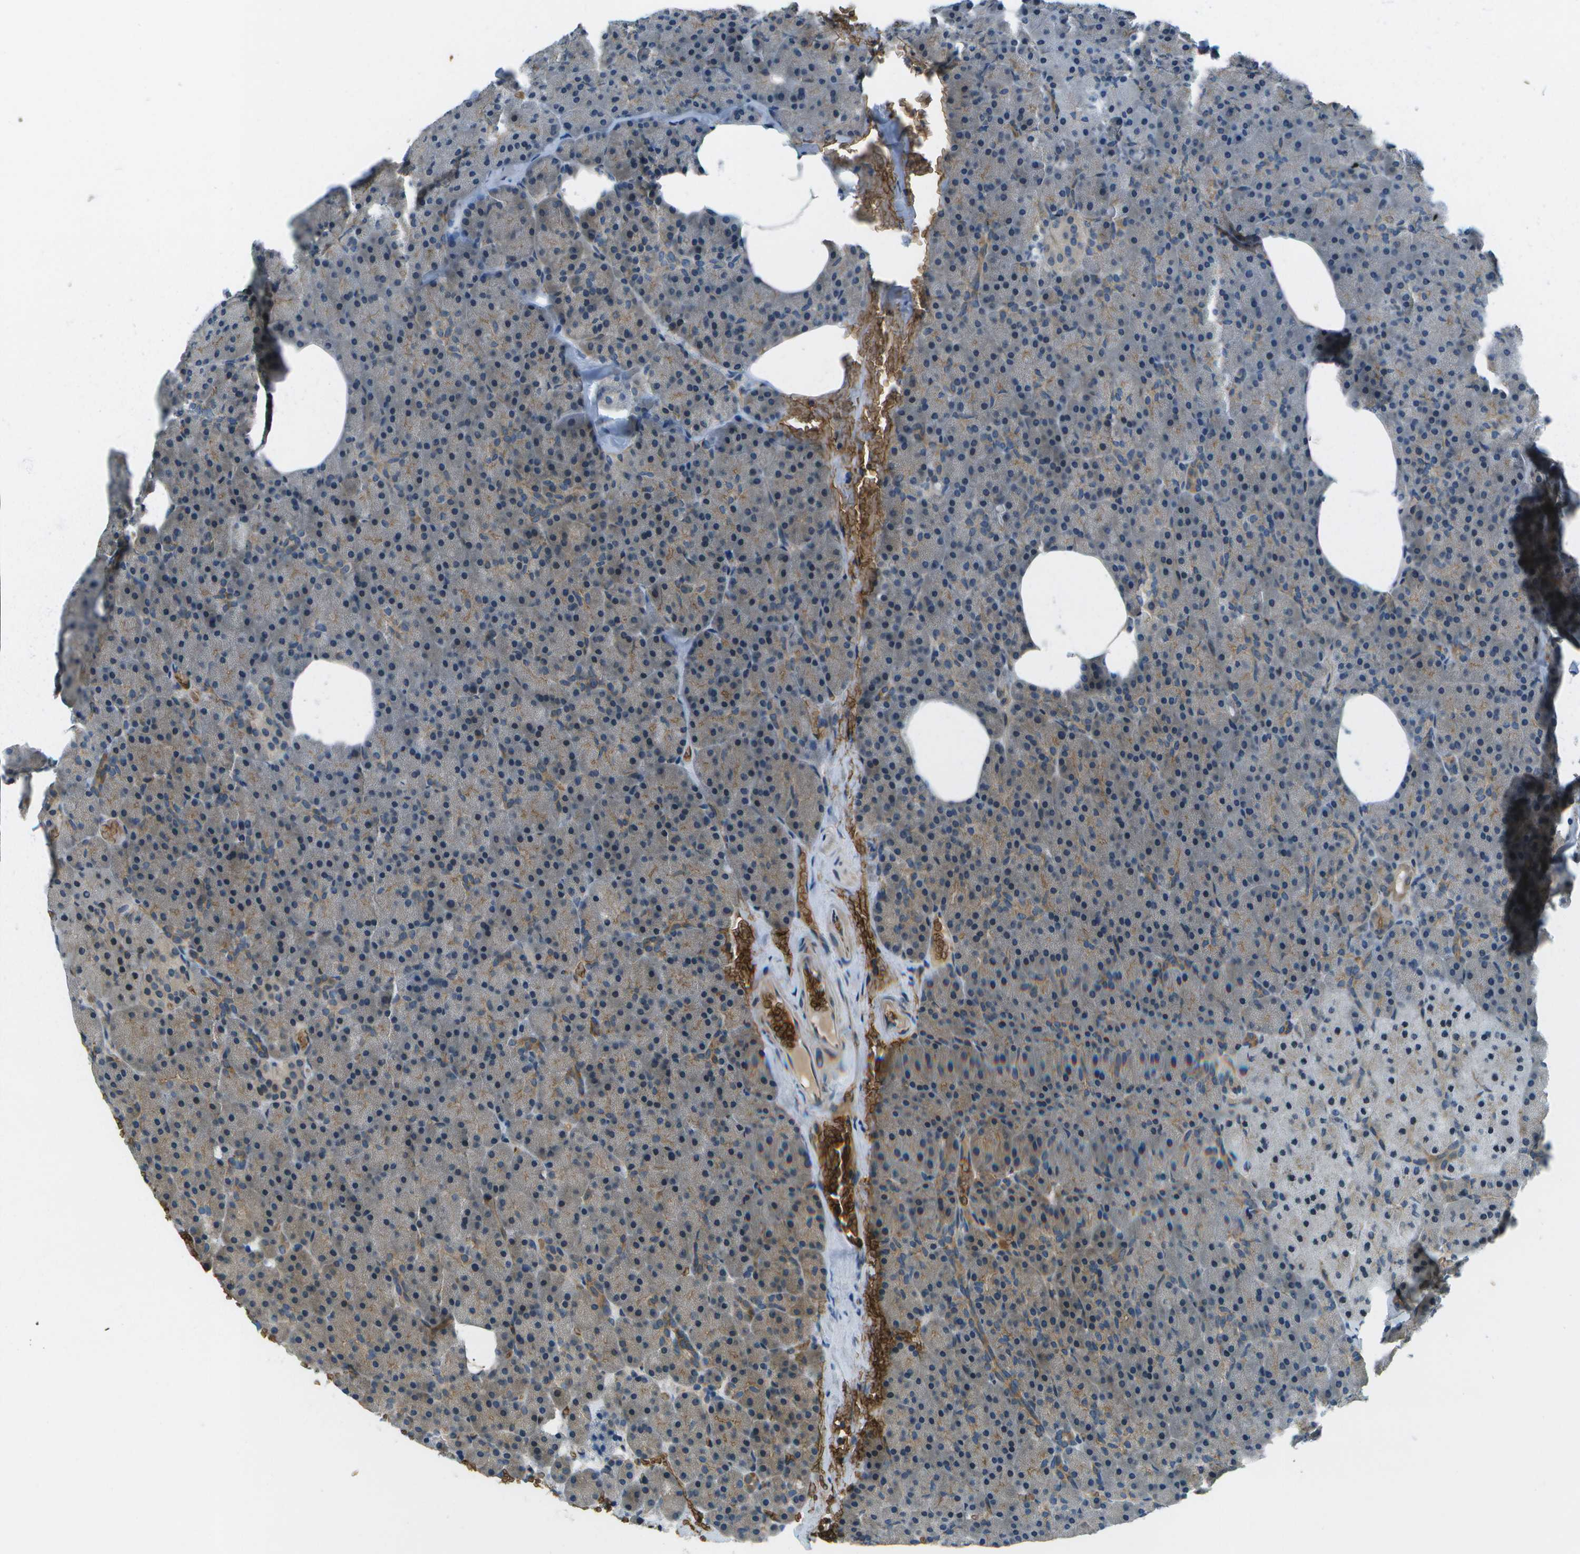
{"staining": {"intensity": "moderate", "quantity": "<25%", "location": "cytoplasmic/membranous"}, "tissue": "pancreas", "cell_type": "Exocrine glandular cells", "image_type": "normal", "snomed": [{"axis": "morphology", "description": "Normal tissue, NOS"}, {"axis": "topography", "description": "Pancreas"}], "caption": "Protein staining of unremarkable pancreas displays moderate cytoplasmic/membranous staining in about <25% of exocrine glandular cells.", "gene": "CTIF", "patient": {"sex": "female", "age": 35}}